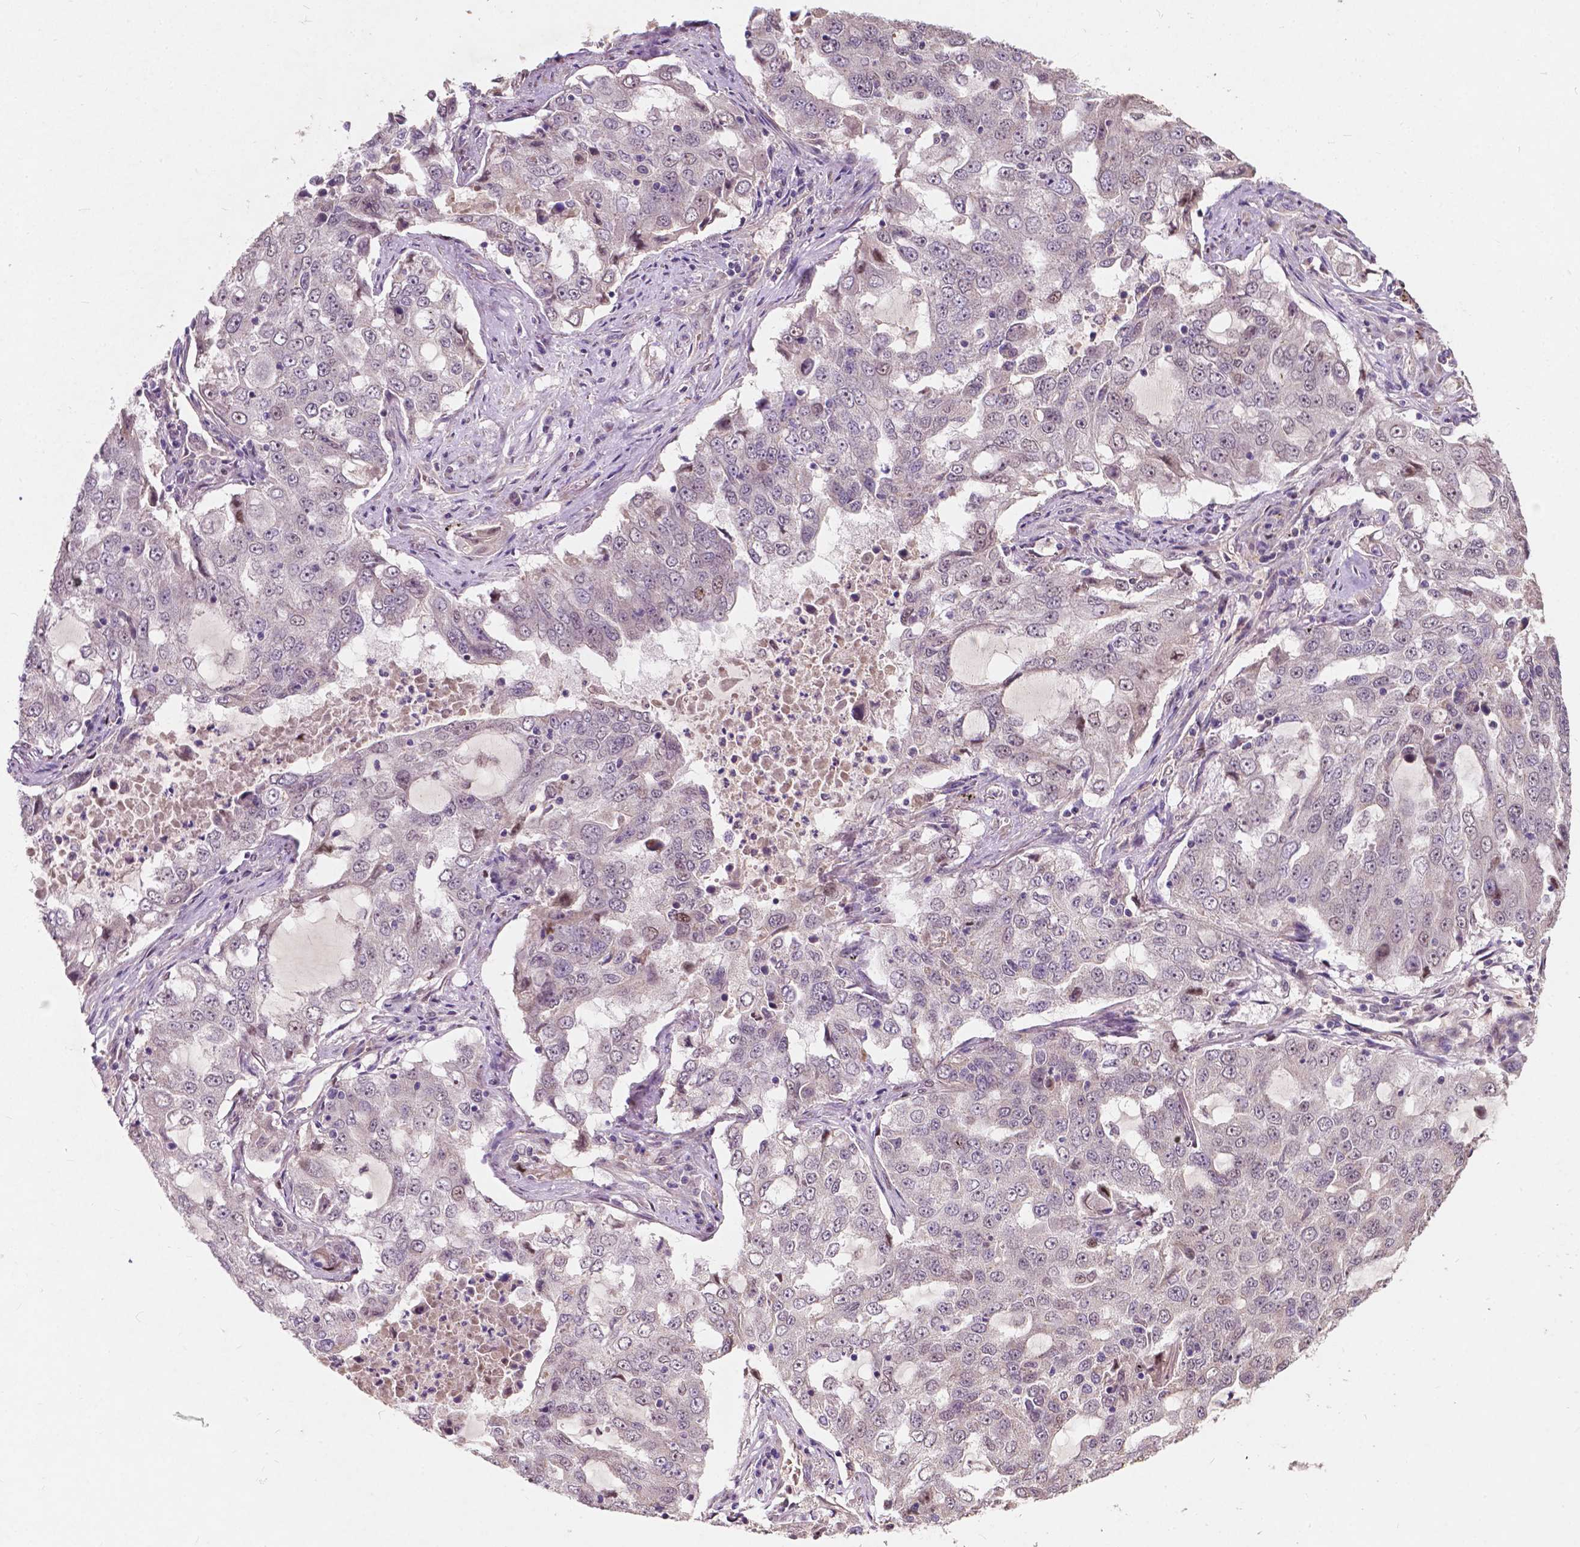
{"staining": {"intensity": "weak", "quantity": "<25%", "location": "nuclear"}, "tissue": "lung cancer", "cell_type": "Tumor cells", "image_type": "cancer", "snomed": [{"axis": "morphology", "description": "Adenocarcinoma, NOS"}, {"axis": "topography", "description": "Lung"}], "caption": "Photomicrograph shows no protein staining in tumor cells of lung cancer (adenocarcinoma) tissue.", "gene": "DUSP16", "patient": {"sex": "female", "age": 61}}